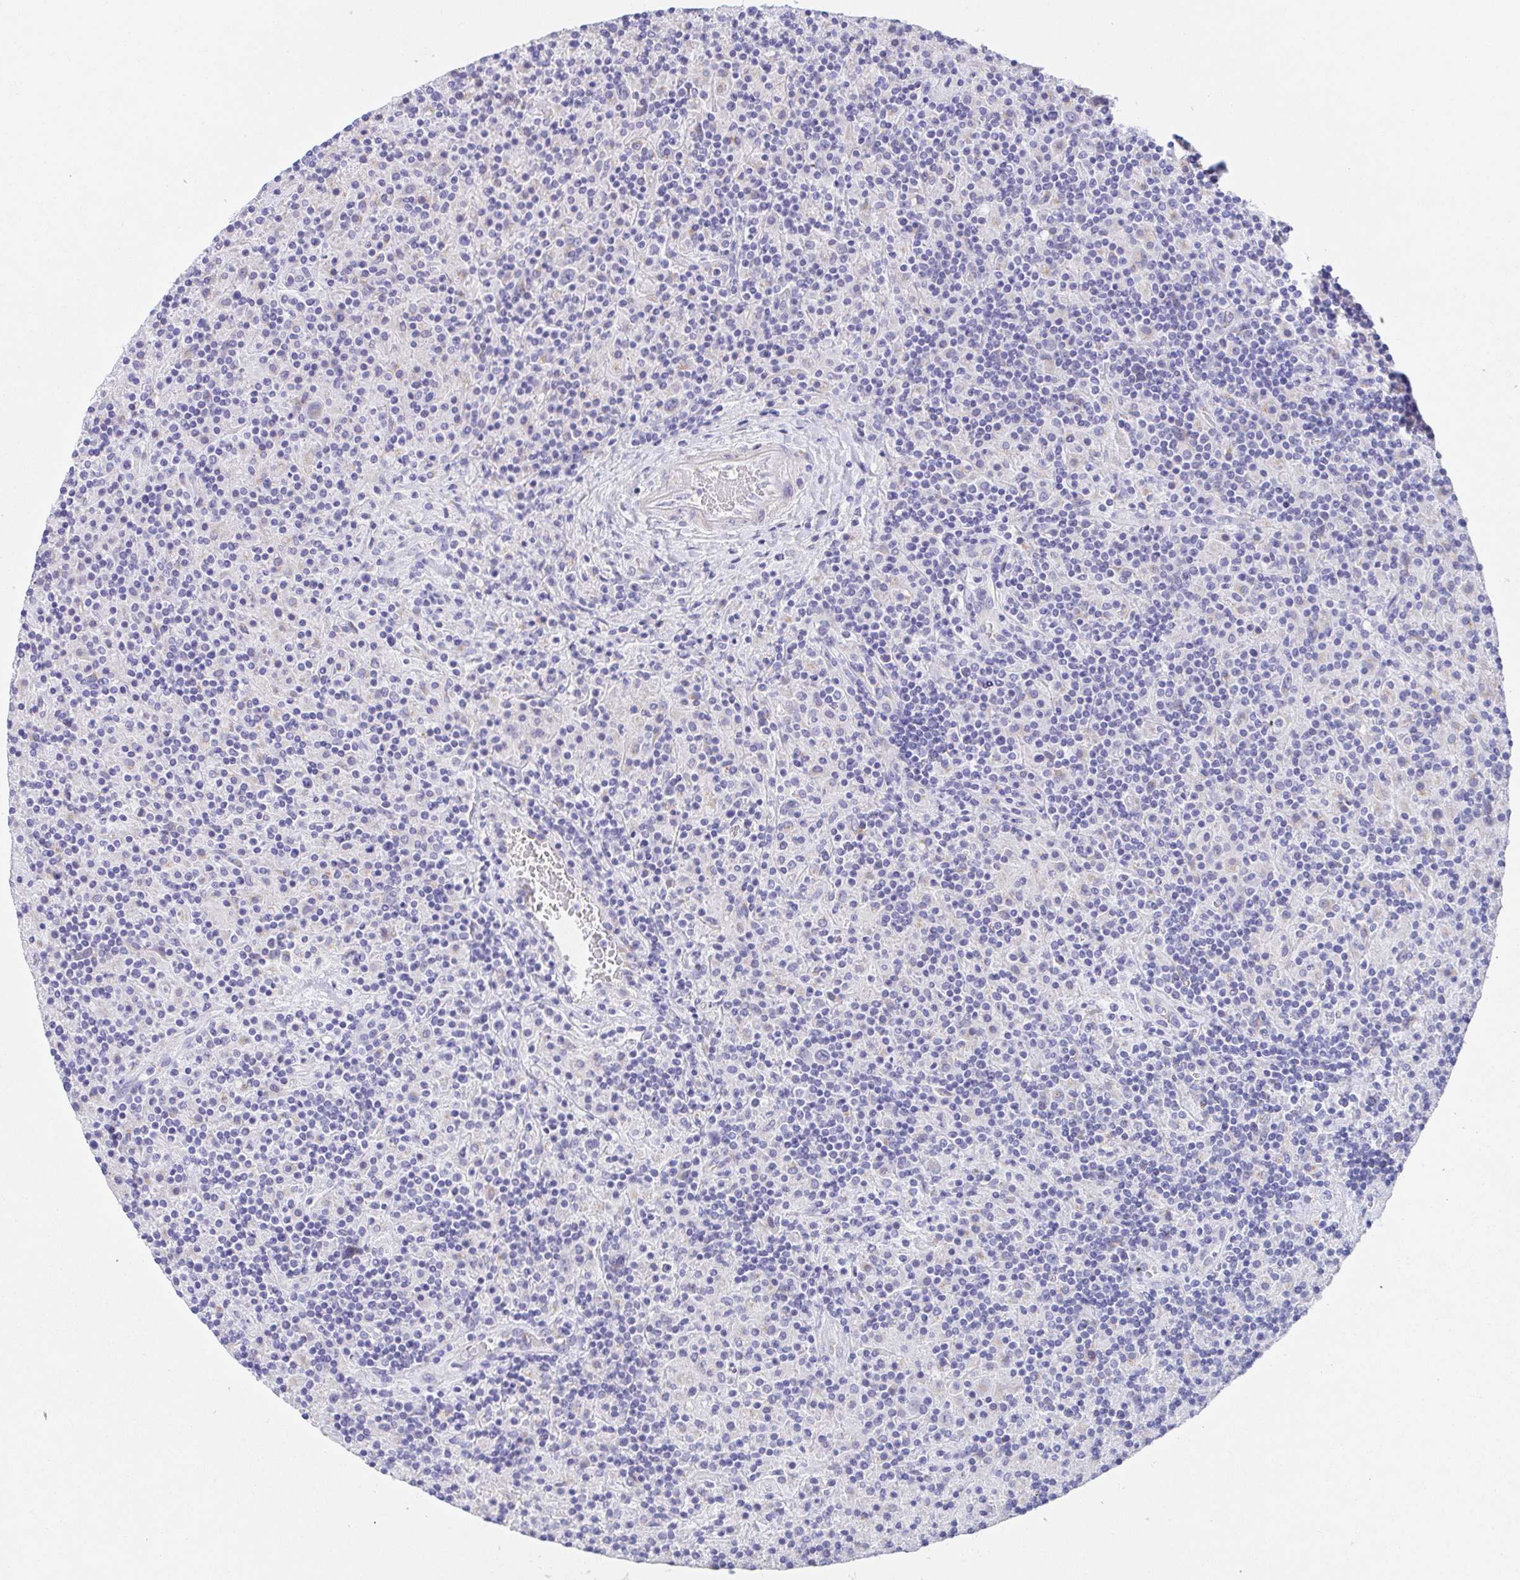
{"staining": {"intensity": "negative", "quantity": "none", "location": "none"}, "tissue": "lymphoma", "cell_type": "Tumor cells", "image_type": "cancer", "snomed": [{"axis": "morphology", "description": "Hodgkin's disease, NOS"}, {"axis": "topography", "description": "Lymph node"}], "caption": "This is an immunohistochemistry (IHC) photomicrograph of human Hodgkin's disease. There is no staining in tumor cells.", "gene": "SCG3", "patient": {"sex": "male", "age": 70}}